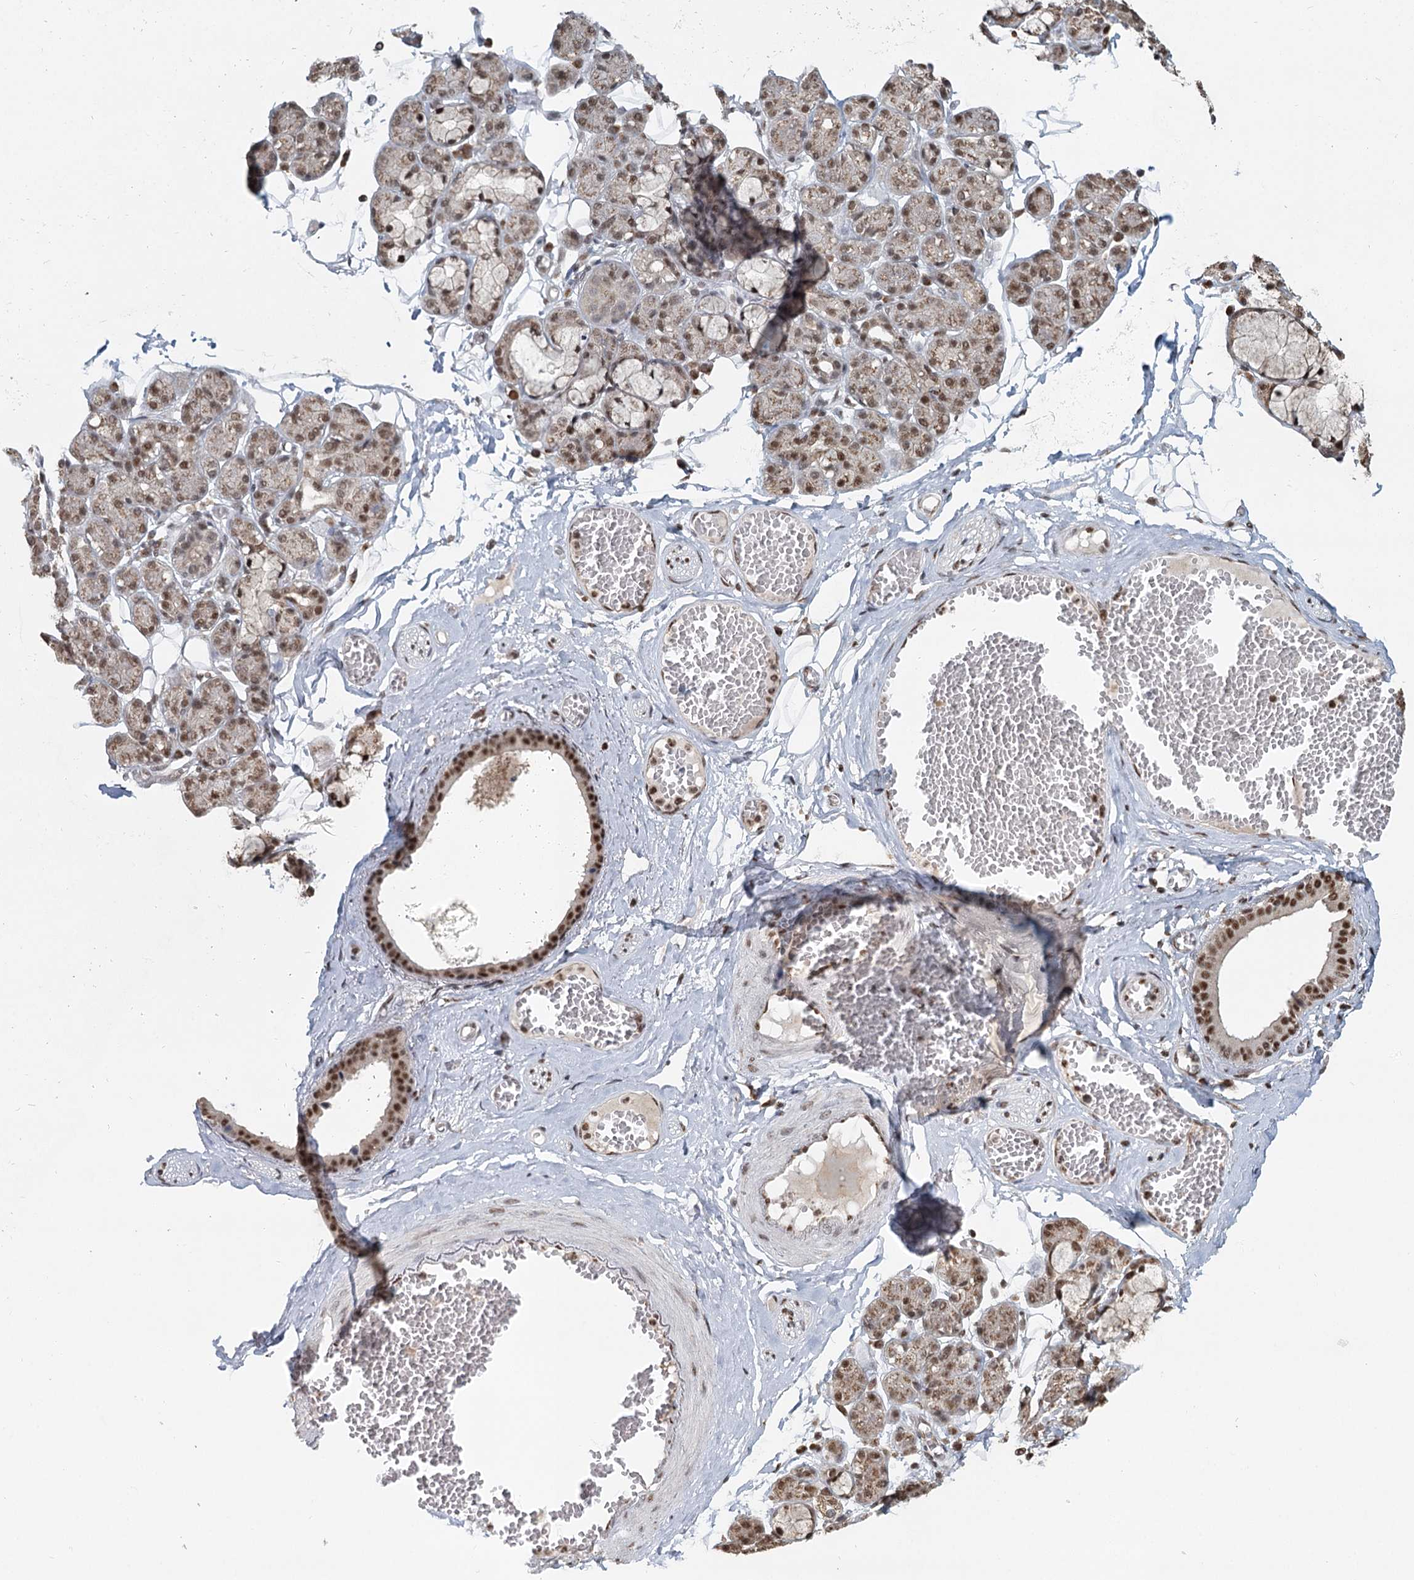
{"staining": {"intensity": "strong", "quantity": "25%-75%", "location": "nuclear"}, "tissue": "salivary gland", "cell_type": "Glandular cells", "image_type": "normal", "snomed": [{"axis": "morphology", "description": "Normal tissue, NOS"}, {"axis": "topography", "description": "Salivary gland"}], "caption": "Strong nuclear positivity for a protein is seen in about 25%-75% of glandular cells of unremarkable salivary gland using immunohistochemistry.", "gene": "GPALPP1", "patient": {"sex": "male", "age": 63}}